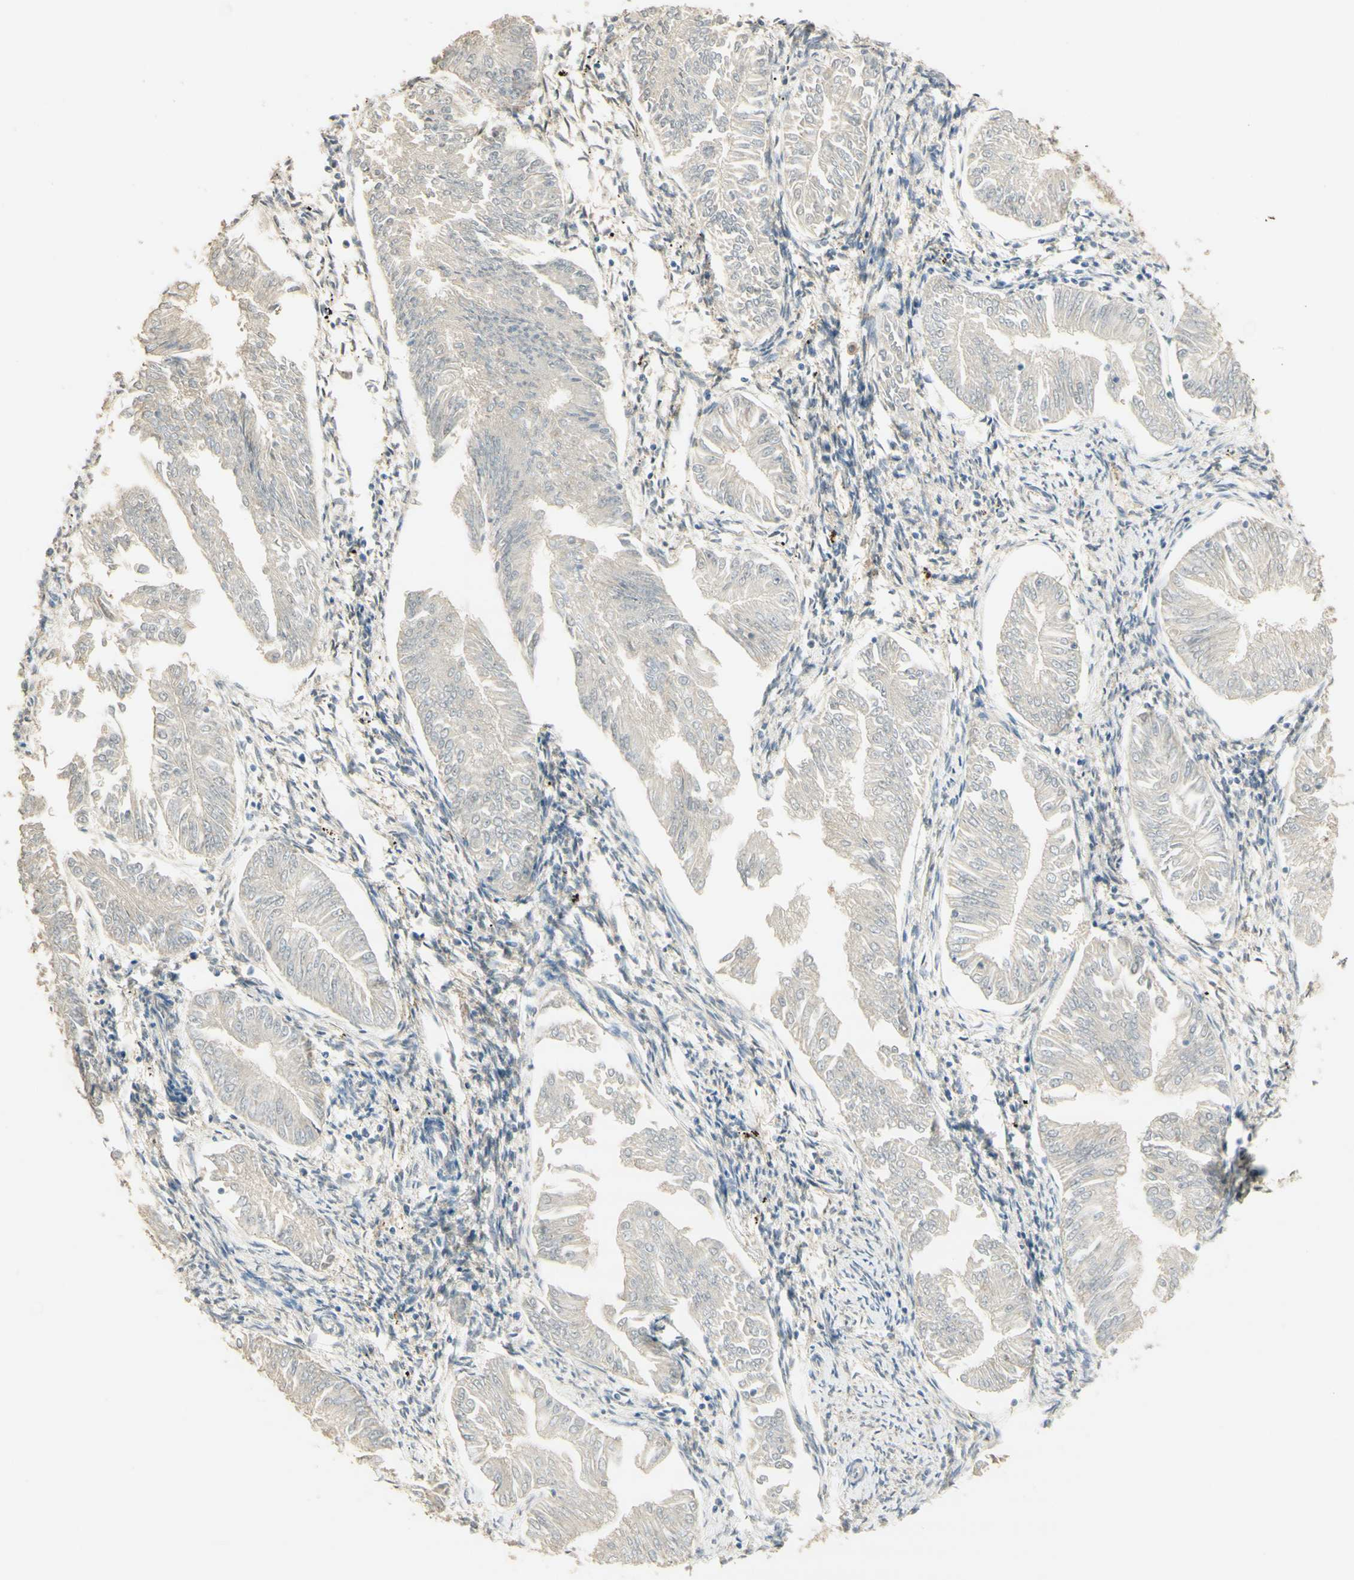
{"staining": {"intensity": "negative", "quantity": "none", "location": "none"}, "tissue": "endometrial cancer", "cell_type": "Tumor cells", "image_type": "cancer", "snomed": [{"axis": "morphology", "description": "Adenocarcinoma, NOS"}, {"axis": "topography", "description": "Endometrium"}], "caption": "High power microscopy histopathology image of an immunohistochemistry (IHC) photomicrograph of endometrial adenocarcinoma, revealing no significant expression in tumor cells. (Brightfield microscopy of DAB immunohistochemistry at high magnification).", "gene": "FOXP1", "patient": {"sex": "female", "age": 53}}